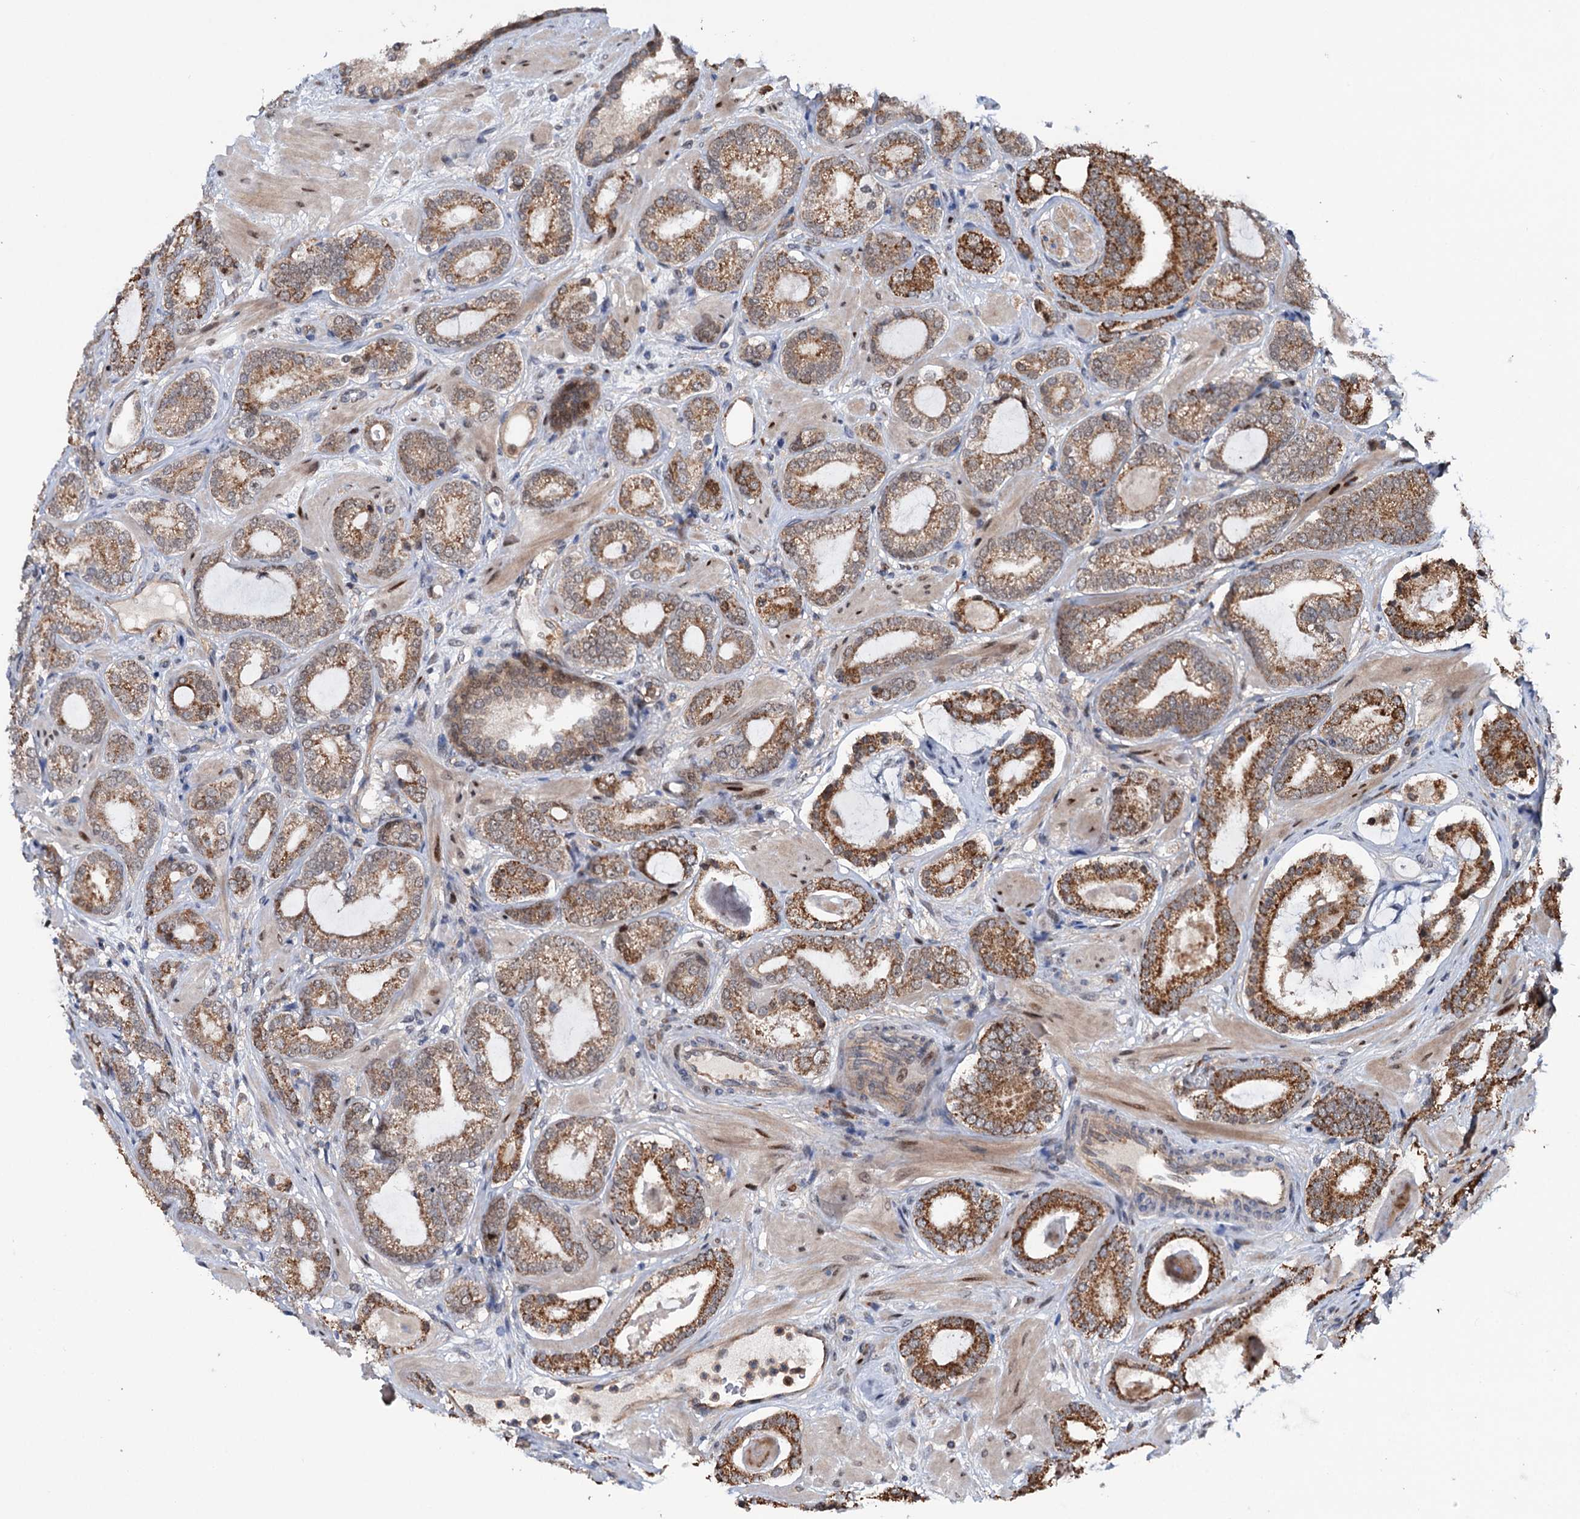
{"staining": {"intensity": "moderate", "quantity": ">75%", "location": "cytoplasmic/membranous"}, "tissue": "prostate cancer", "cell_type": "Tumor cells", "image_type": "cancer", "snomed": [{"axis": "morphology", "description": "Adenocarcinoma, High grade"}, {"axis": "topography", "description": "Prostate"}], "caption": "DAB (3,3'-diaminobenzidine) immunohistochemical staining of human prostate cancer shows moderate cytoplasmic/membranous protein staining in about >75% of tumor cells.", "gene": "NCAPD2", "patient": {"sex": "male", "age": 60}}